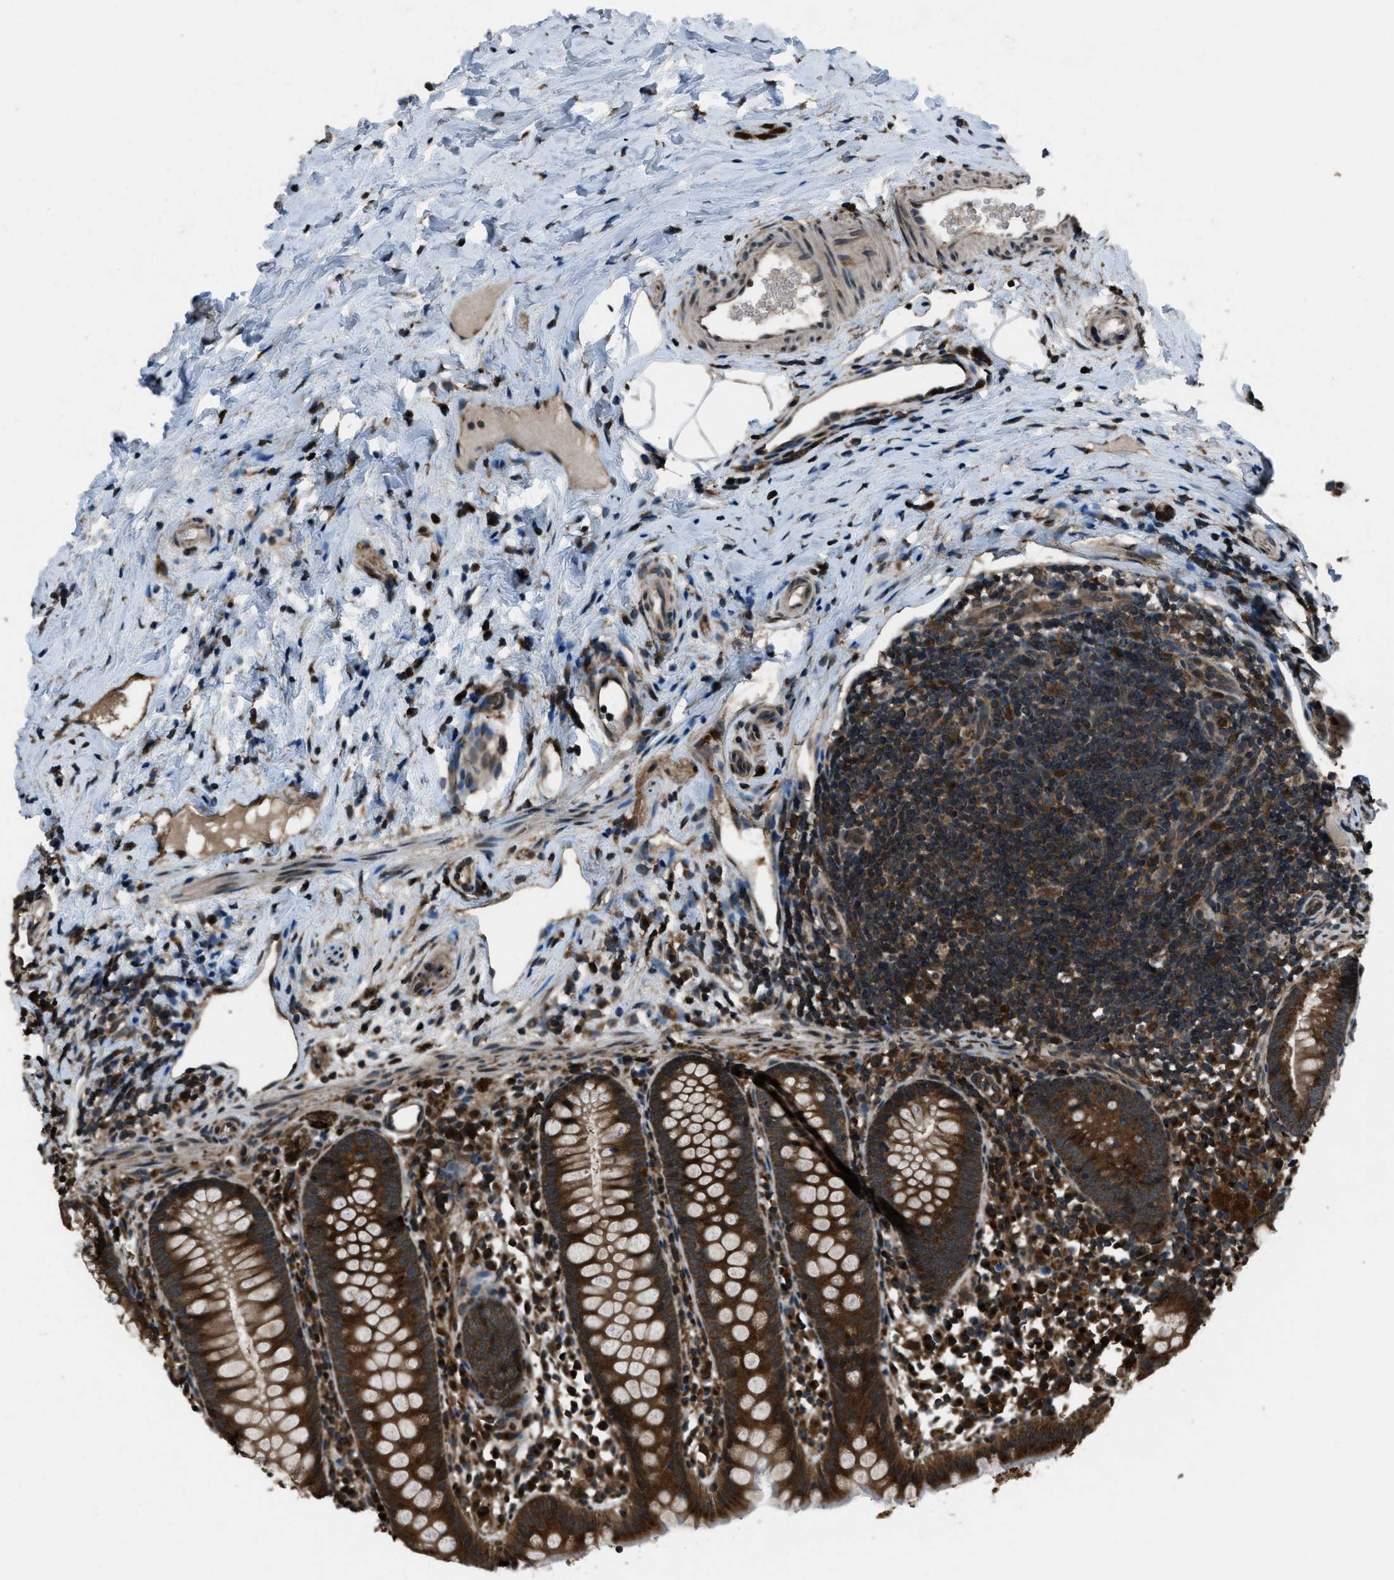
{"staining": {"intensity": "strong", "quantity": ">75%", "location": "cytoplasmic/membranous"}, "tissue": "appendix", "cell_type": "Glandular cells", "image_type": "normal", "snomed": [{"axis": "morphology", "description": "Normal tissue, NOS"}, {"axis": "topography", "description": "Appendix"}], "caption": "The immunohistochemical stain highlights strong cytoplasmic/membranous staining in glandular cells of normal appendix.", "gene": "TRIM4", "patient": {"sex": "female", "age": 20}}